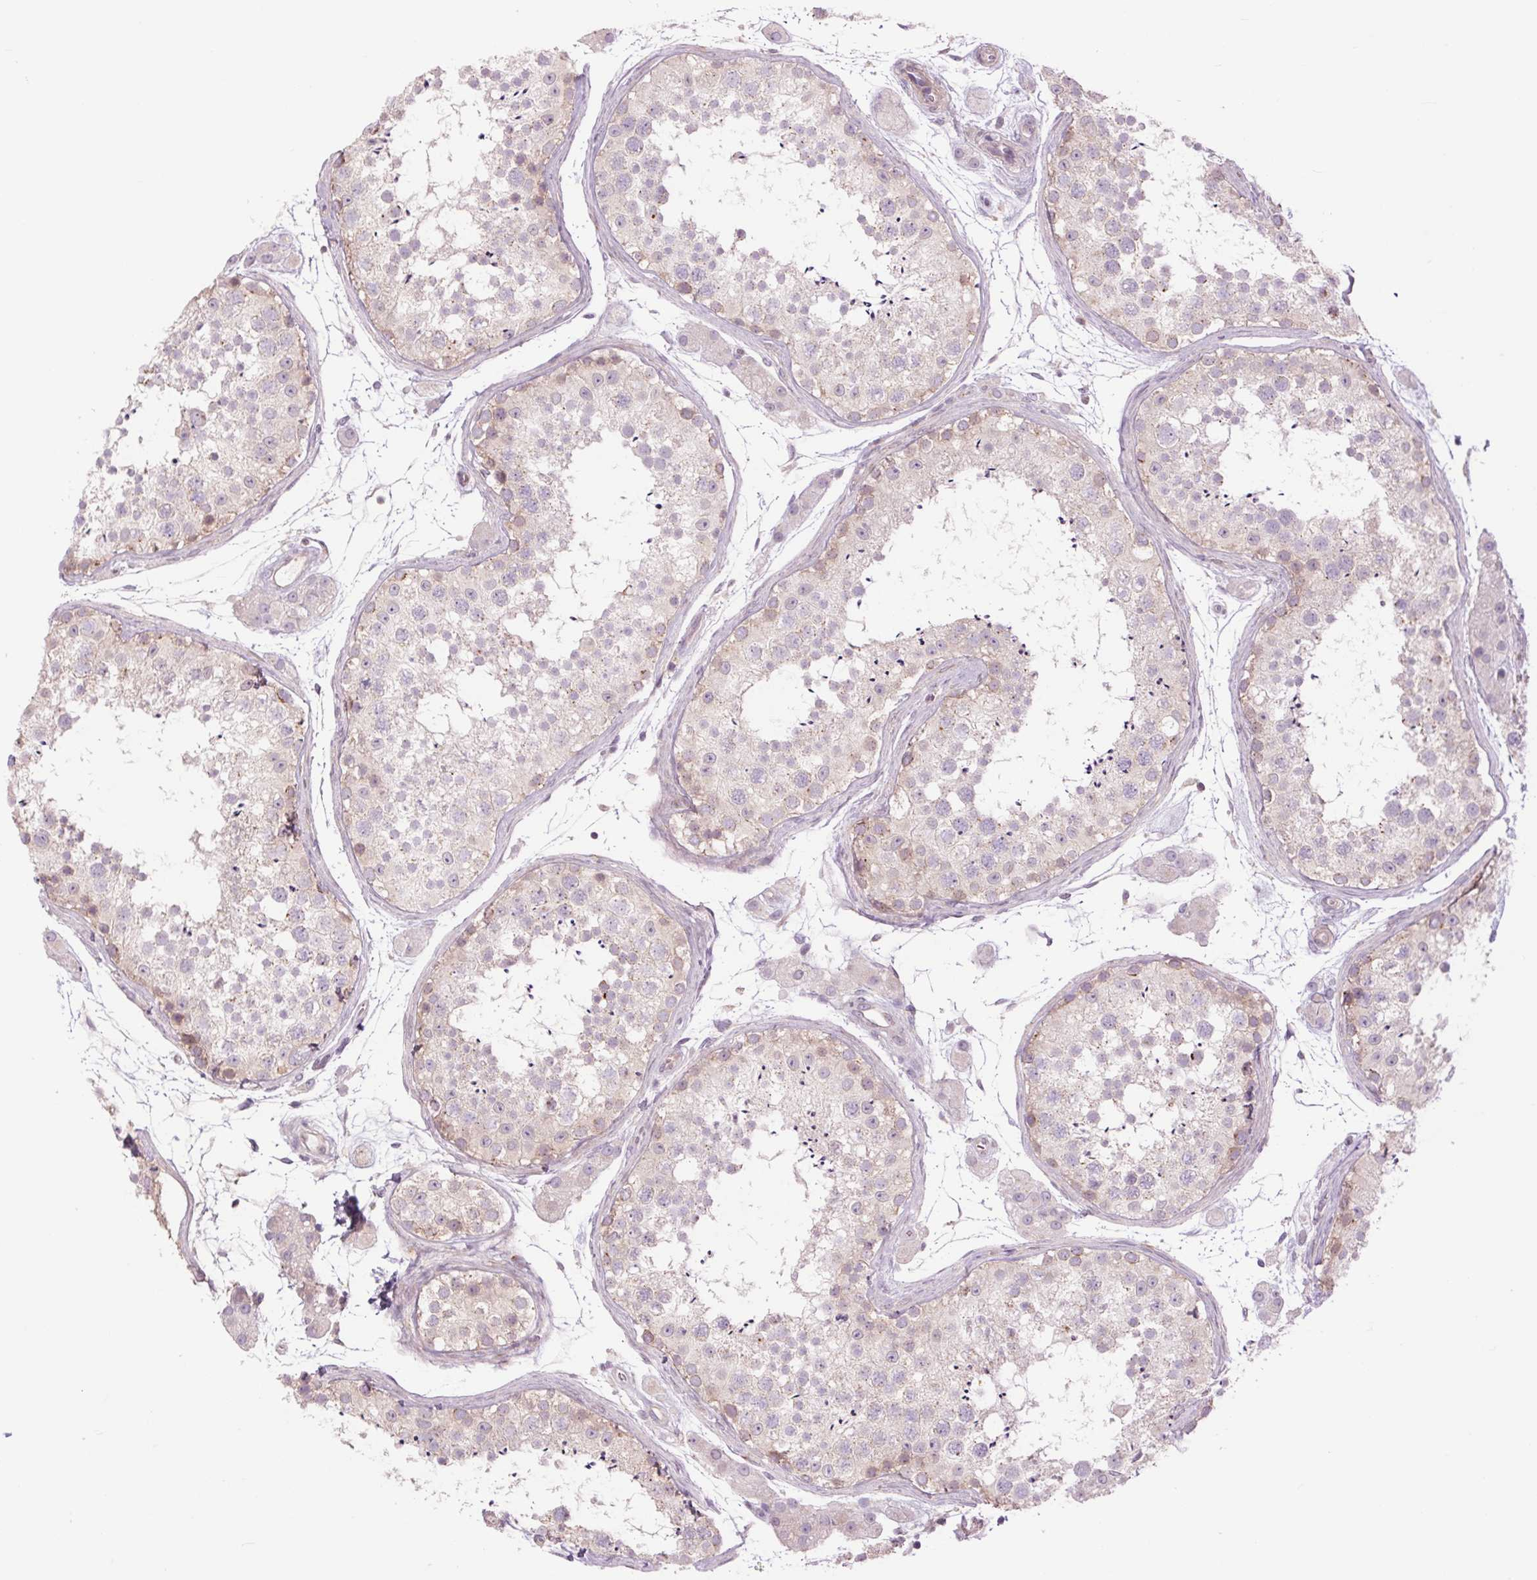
{"staining": {"intensity": "weak", "quantity": "<25%", "location": "cytoplasmic/membranous"}, "tissue": "testis", "cell_type": "Cells in seminiferous ducts", "image_type": "normal", "snomed": [{"axis": "morphology", "description": "Normal tissue, NOS"}, {"axis": "topography", "description": "Testis"}], "caption": "This is a histopathology image of immunohistochemistry staining of unremarkable testis, which shows no positivity in cells in seminiferous ducts.", "gene": "CTNNA3", "patient": {"sex": "male", "age": 41}}